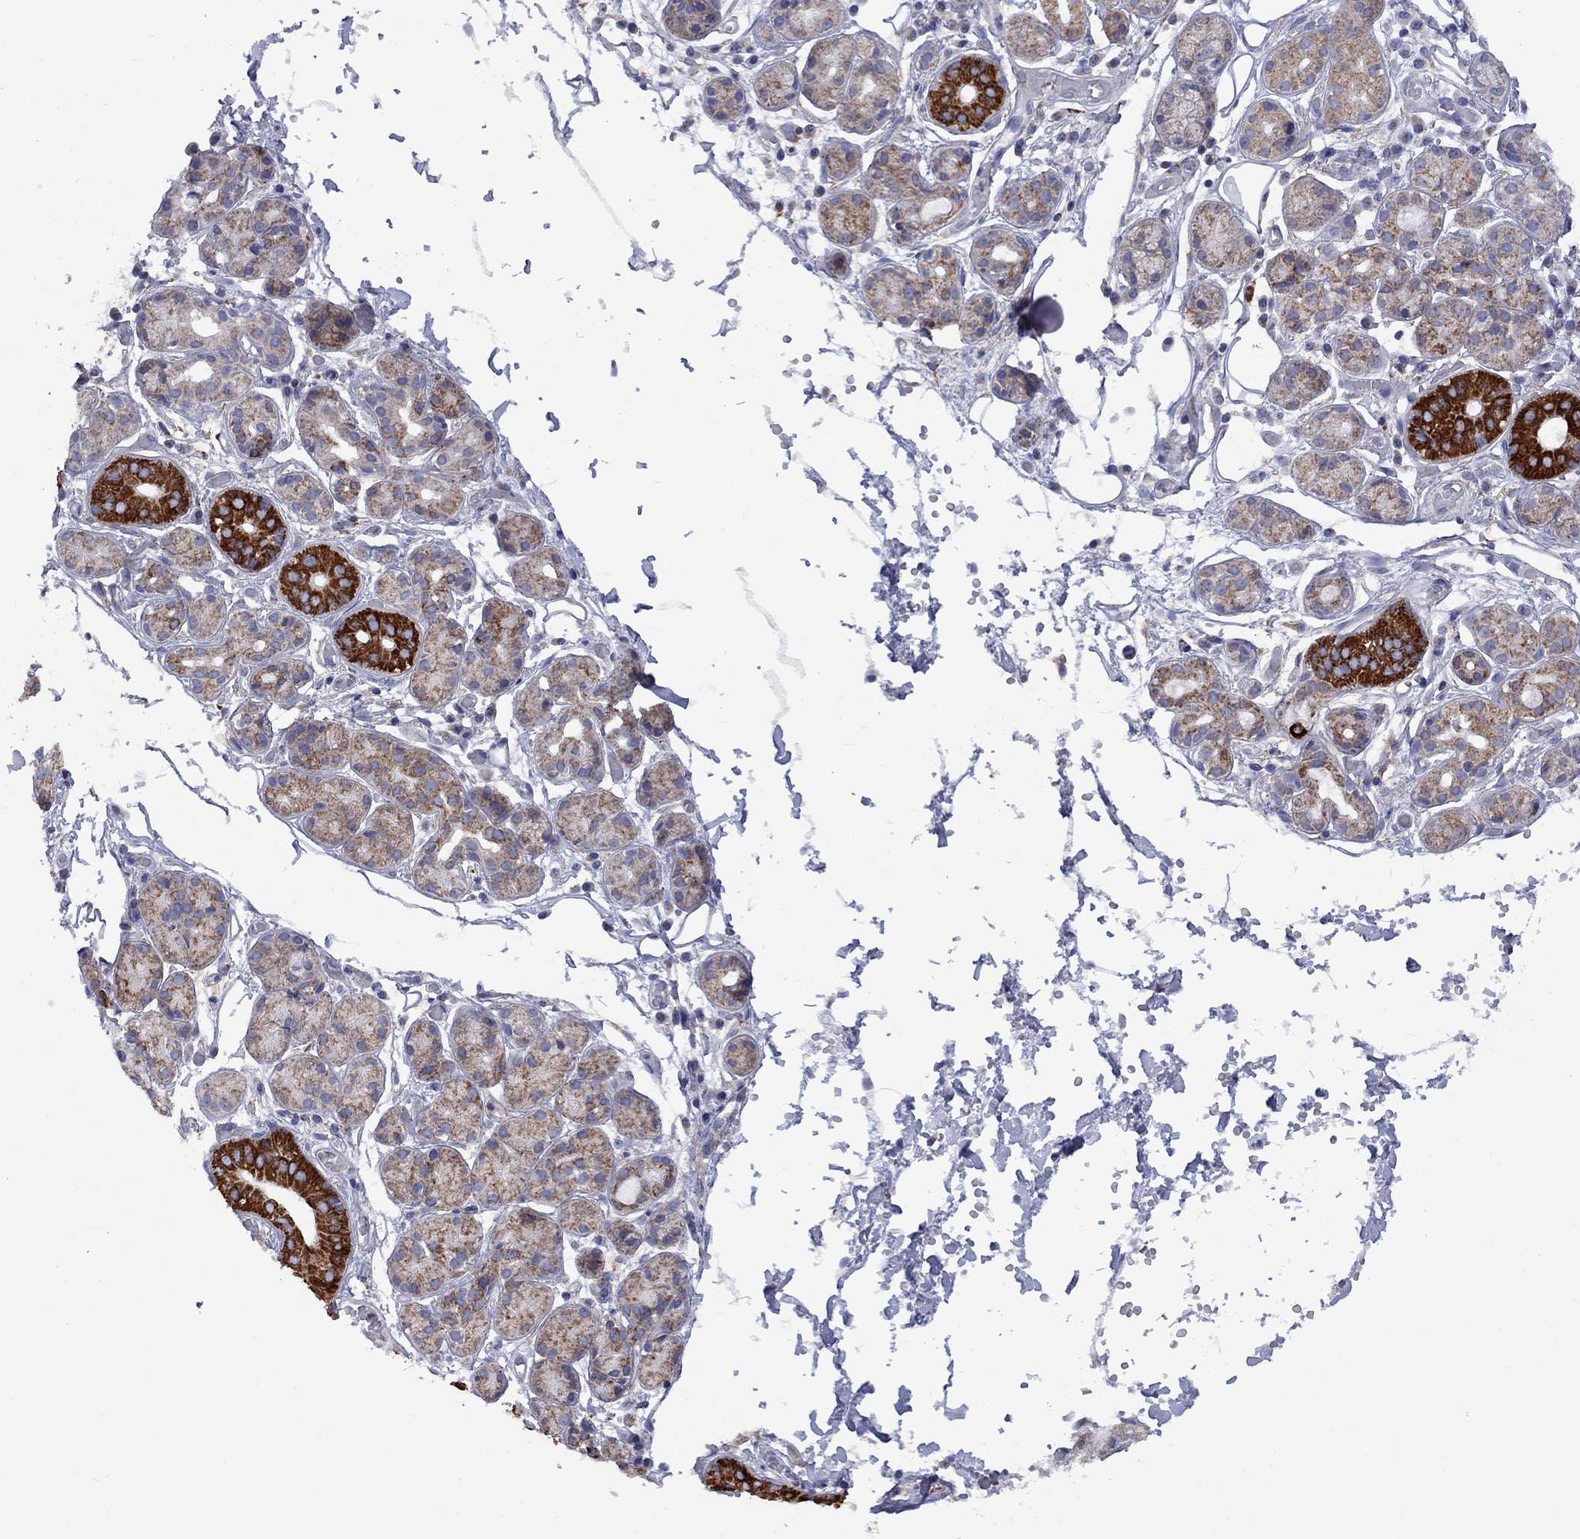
{"staining": {"intensity": "strong", "quantity": "<25%", "location": "cytoplasmic/membranous"}, "tissue": "salivary gland", "cell_type": "Glandular cells", "image_type": "normal", "snomed": [{"axis": "morphology", "description": "Normal tissue, NOS"}, {"axis": "topography", "description": "Salivary gland"}, {"axis": "topography", "description": "Peripheral nerve tissue"}], "caption": "About <25% of glandular cells in normal human salivary gland exhibit strong cytoplasmic/membranous protein positivity as visualized by brown immunohistochemical staining.", "gene": "CISD1", "patient": {"sex": "male", "age": 71}}